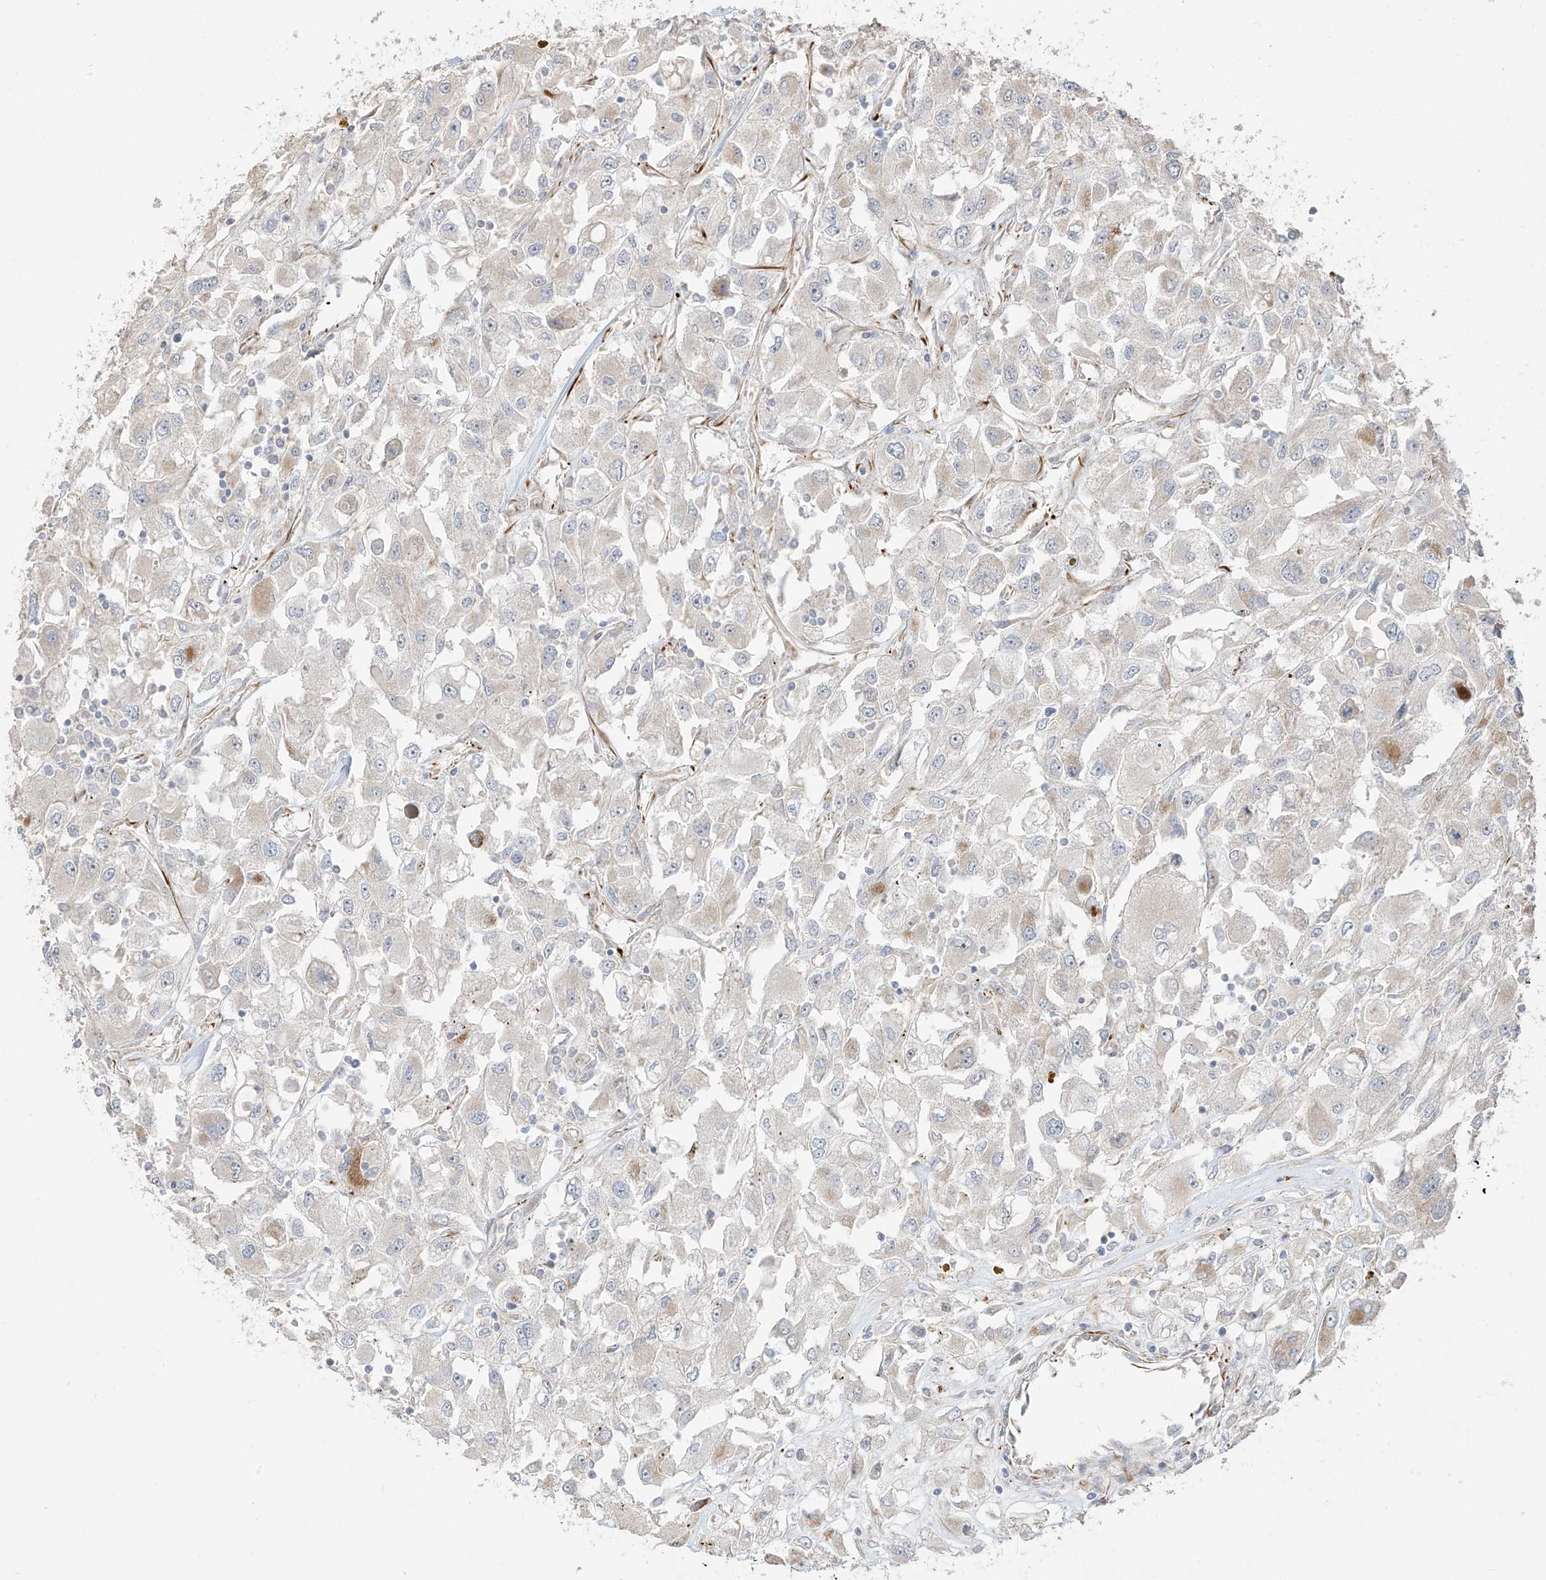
{"staining": {"intensity": "negative", "quantity": "none", "location": "none"}, "tissue": "renal cancer", "cell_type": "Tumor cells", "image_type": "cancer", "snomed": [{"axis": "morphology", "description": "Adenocarcinoma, NOS"}, {"axis": "topography", "description": "Kidney"}], "caption": "Immunohistochemistry (IHC) micrograph of renal adenocarcinoma stained for a protein (brown), which exhibits no positivity in tumor cells.", "gene": "DCDC2", "patient": {"sex": "female", "age": 52}}